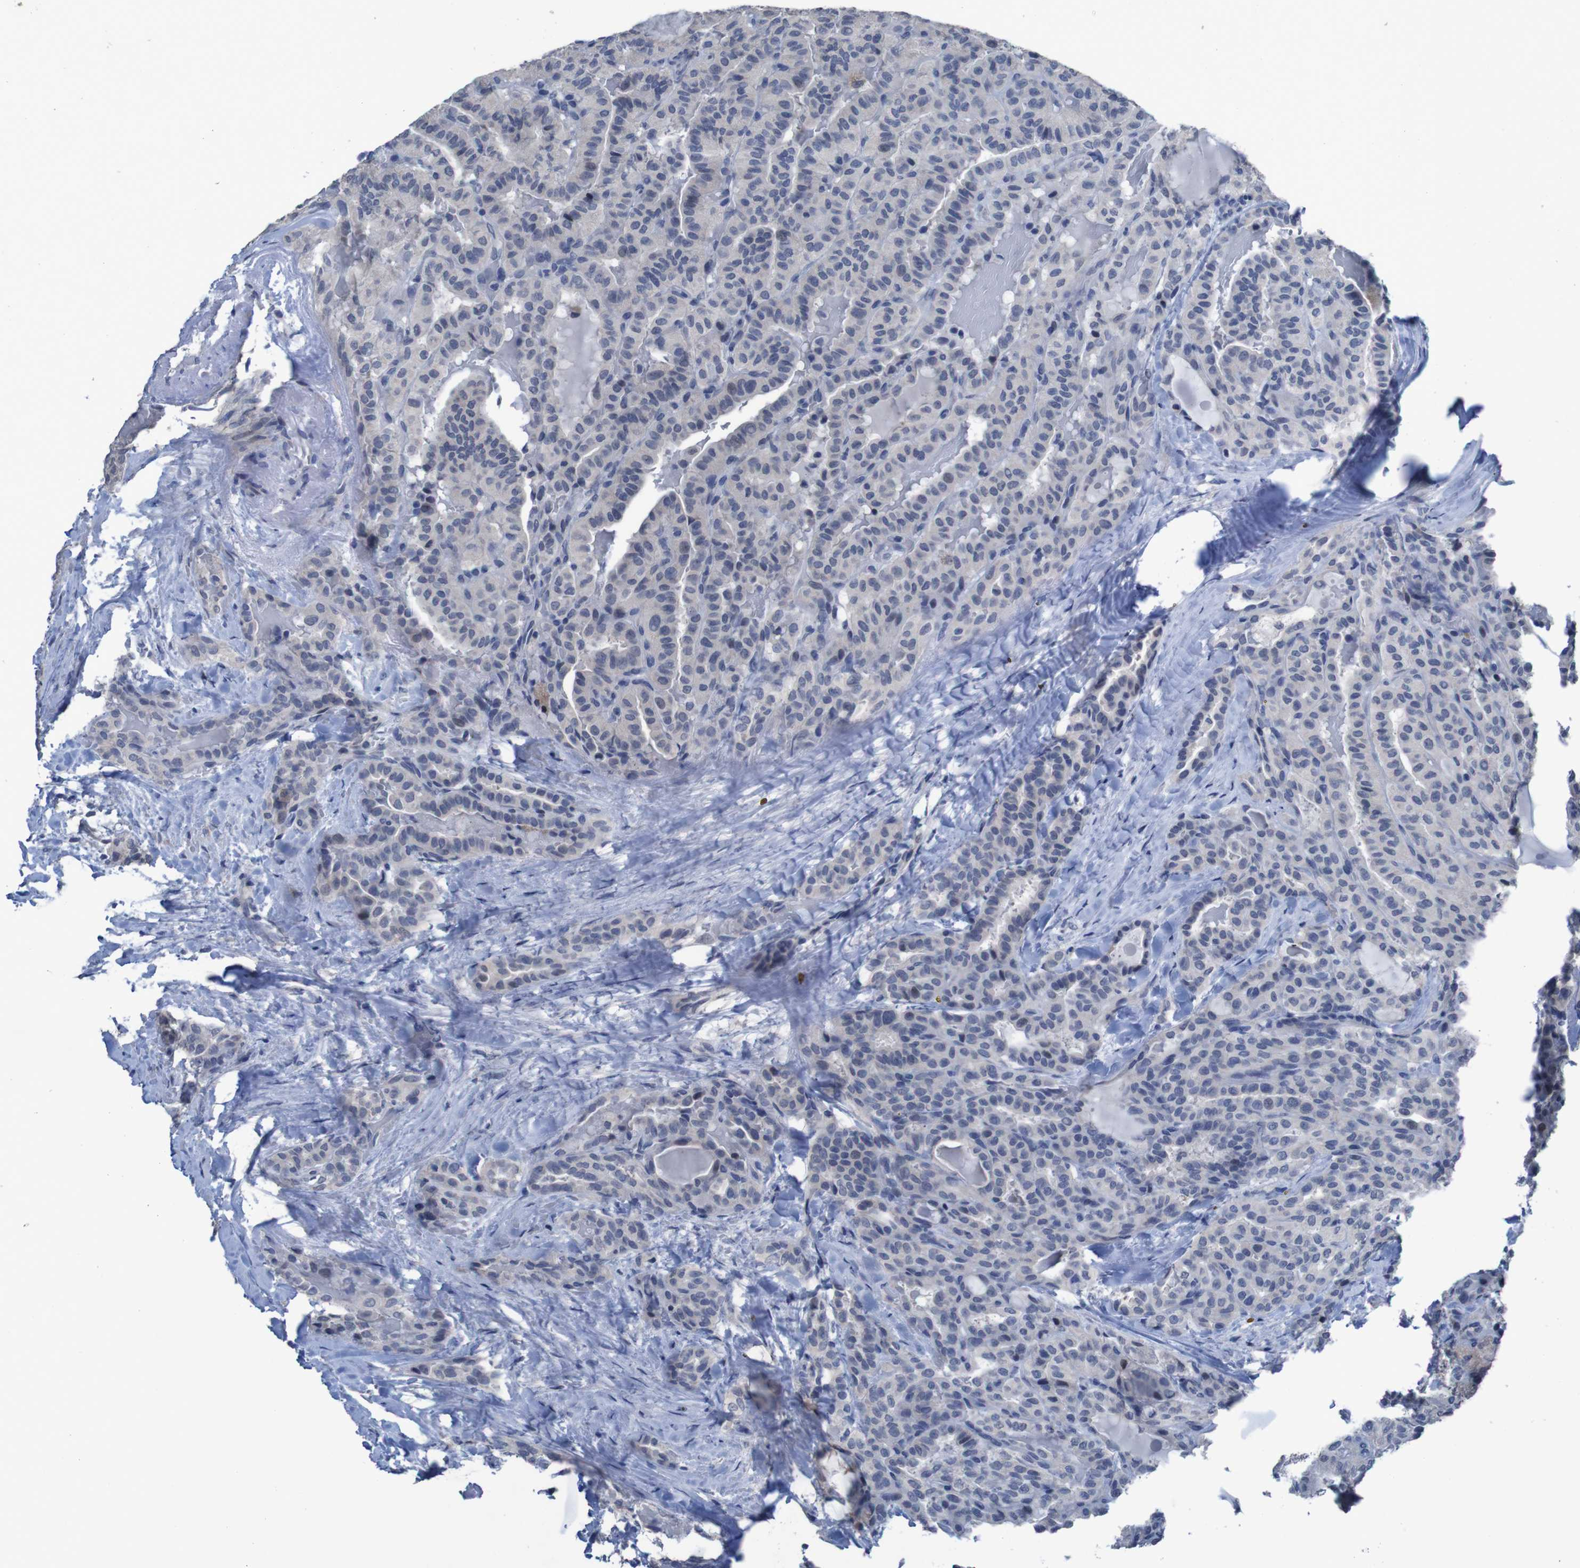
{"staining": {"intensity": "negative", "quantity": "none", "location": "none"}, "tissue": "thyroid cancer", "cell_type": "Tumor cells", "image_type": "cancer", "snomed": [{"axis": "morphology", "description": "Papillary adenocarcinoma, NOS"}, {"axis": "topography", "description": "Thyroid gland"}], "caption": "Human papillary adenocarcinoma (thyroid) stained for a protein using immunohistochemistry shows no expression in tumor cells.", "gene": "CLDN18", "patient": {"sex": "male", "age": 77}}